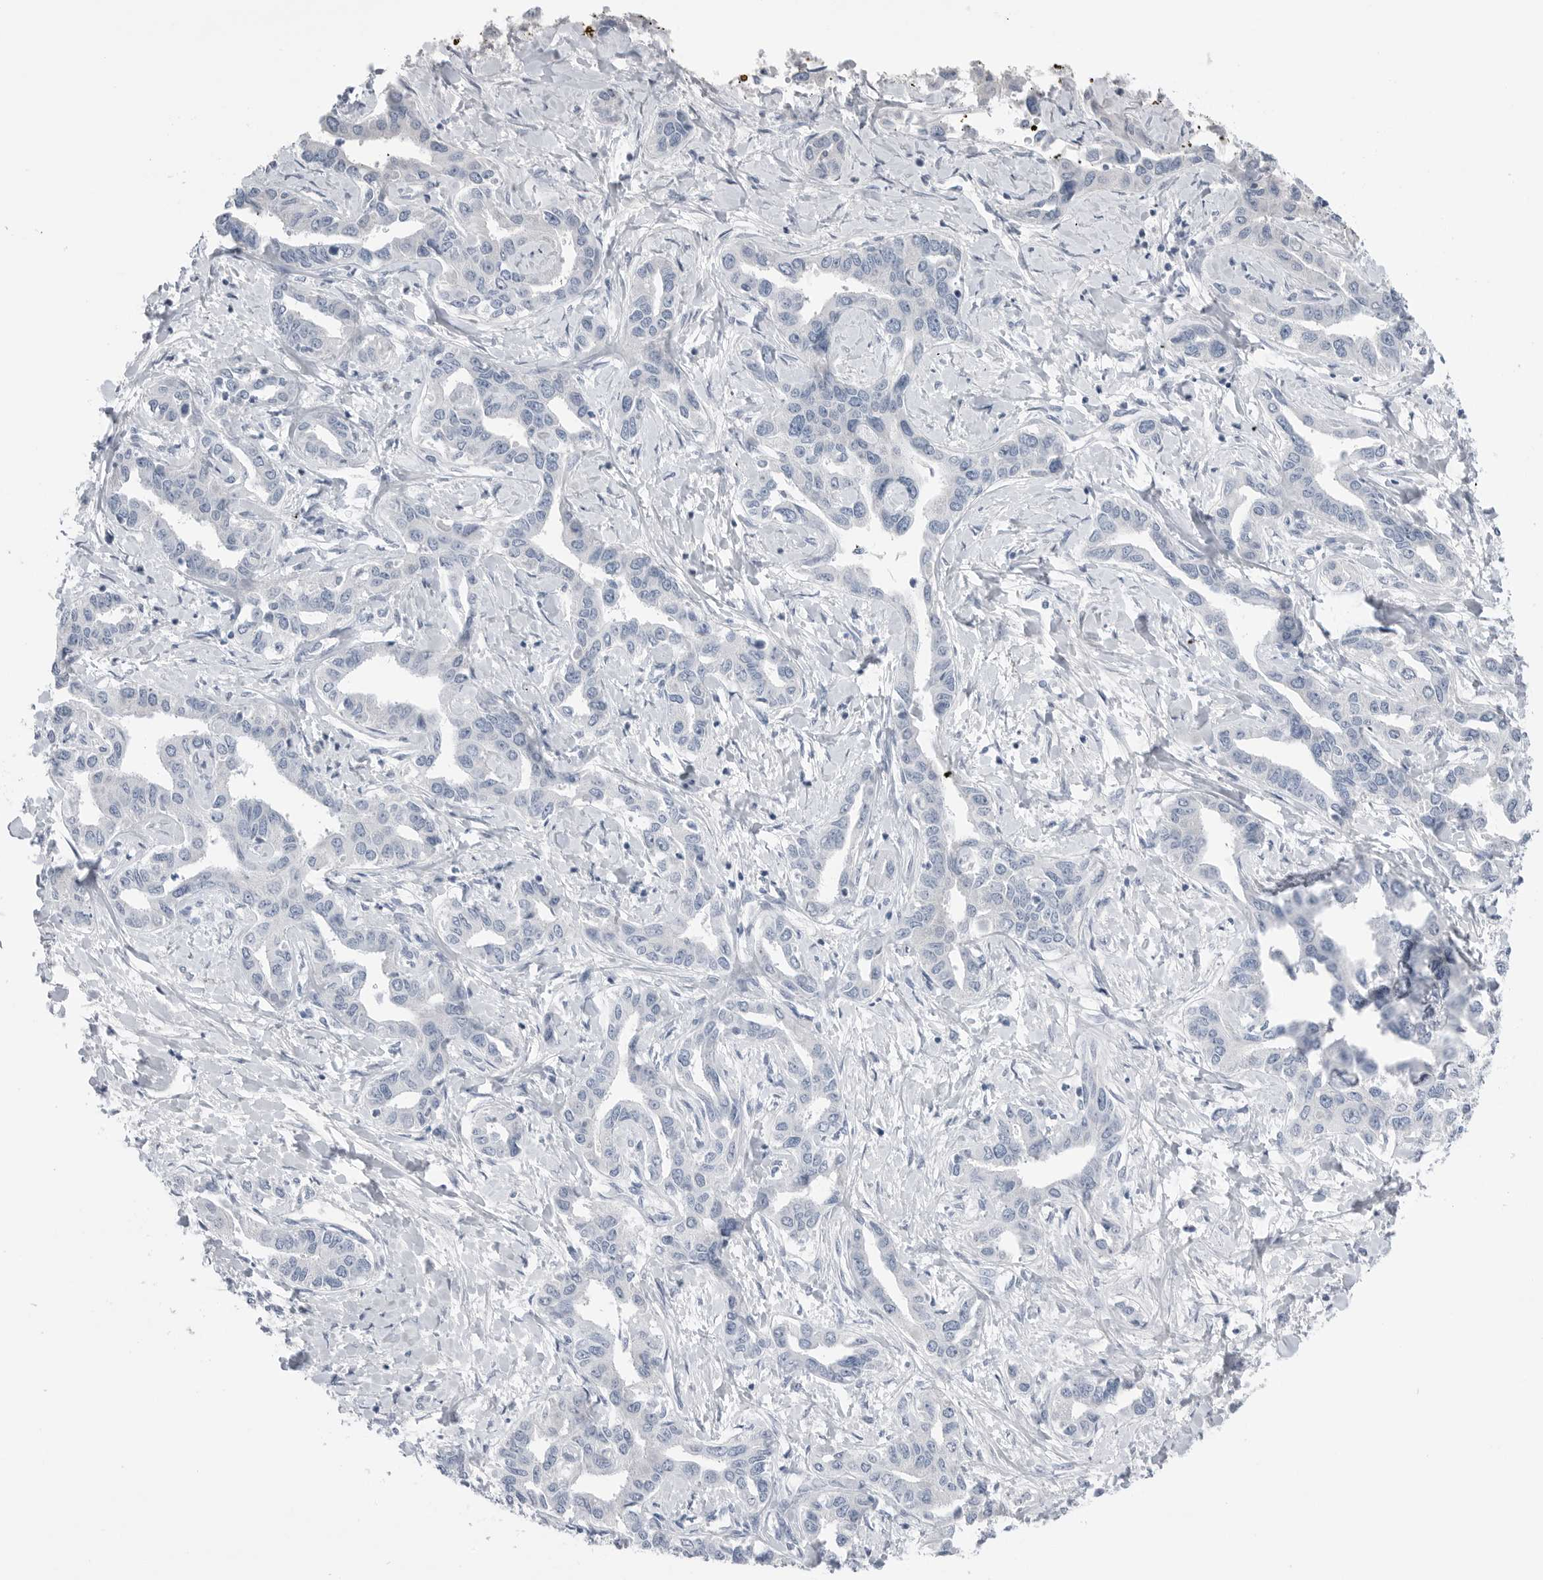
{"staining": {"intensity": "negative", "quantity": "none", "location": "none"}, "tissue": "liver cancer", "cell_type": "Tumor cells", "image_type": "cancer", "snomed": [{"axis": "morphology", "description": "Cholangiocarcinoma"}, {"axis": "topography", "description": "Liver"}], "caption": "Protein analysis of liver cholangiocarcinoma demonstrates no significant positivity in tumor cells.", "gene": "ABHD12", "patient": {"sex": "male", "age": 59}}